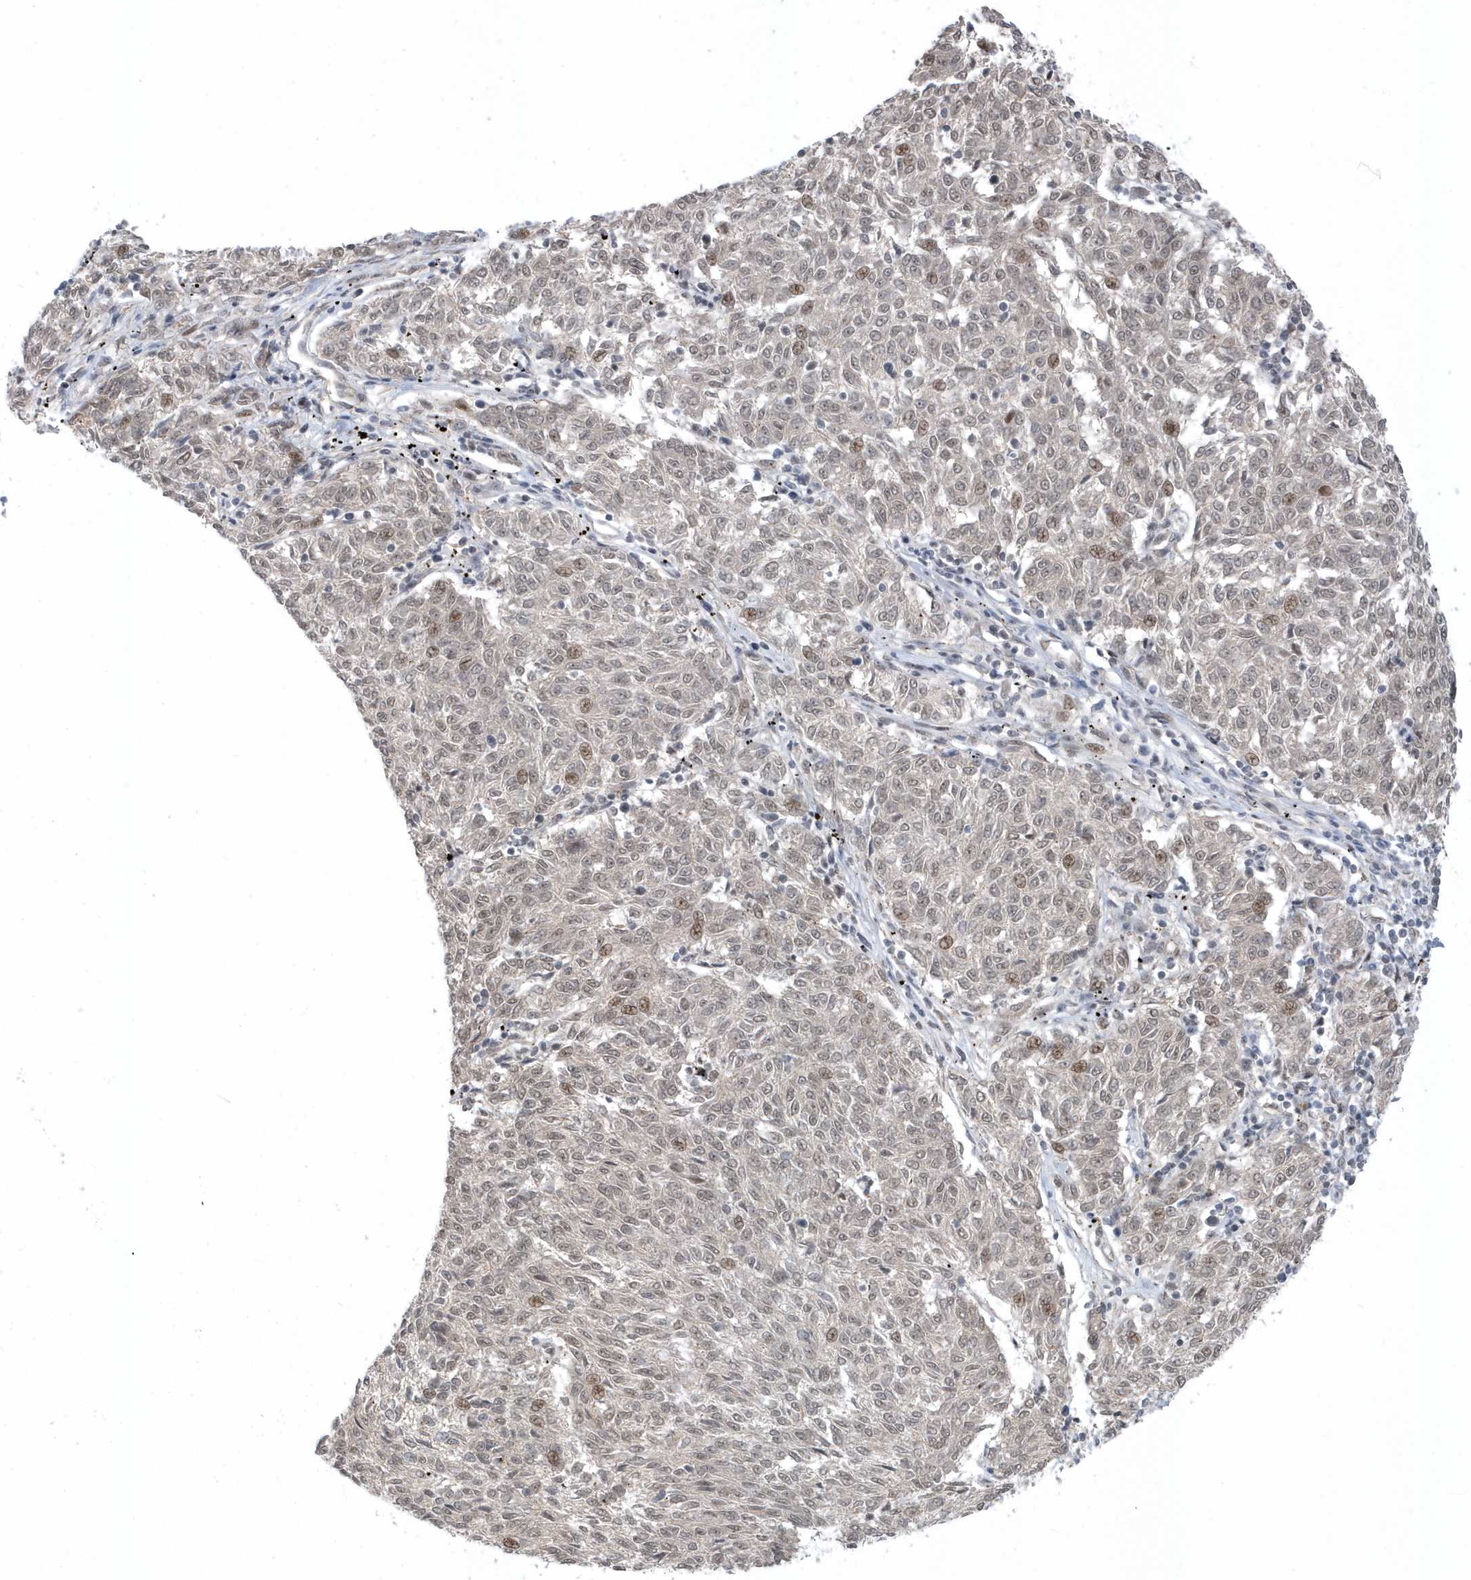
{"staining": {"intensity": "moderate", "quantity": "<25%", "location": "nuclear"}, "tissue": "melanoma", "cell_type": "Tumor cells", "image_type": "cancer", "snomed": [{"axis": "morphology", "description": "Malignant melanoma, NOS"}, {"axis": "topography", "description": "Skin"}], "caption": "About <25% of tumor cells in melanoma exhibit moderate nuclear protein expression as visualized by brown immunohistochemical staining.", "gene": "USP53", "patient": {"sex": "female", "age": 72}}